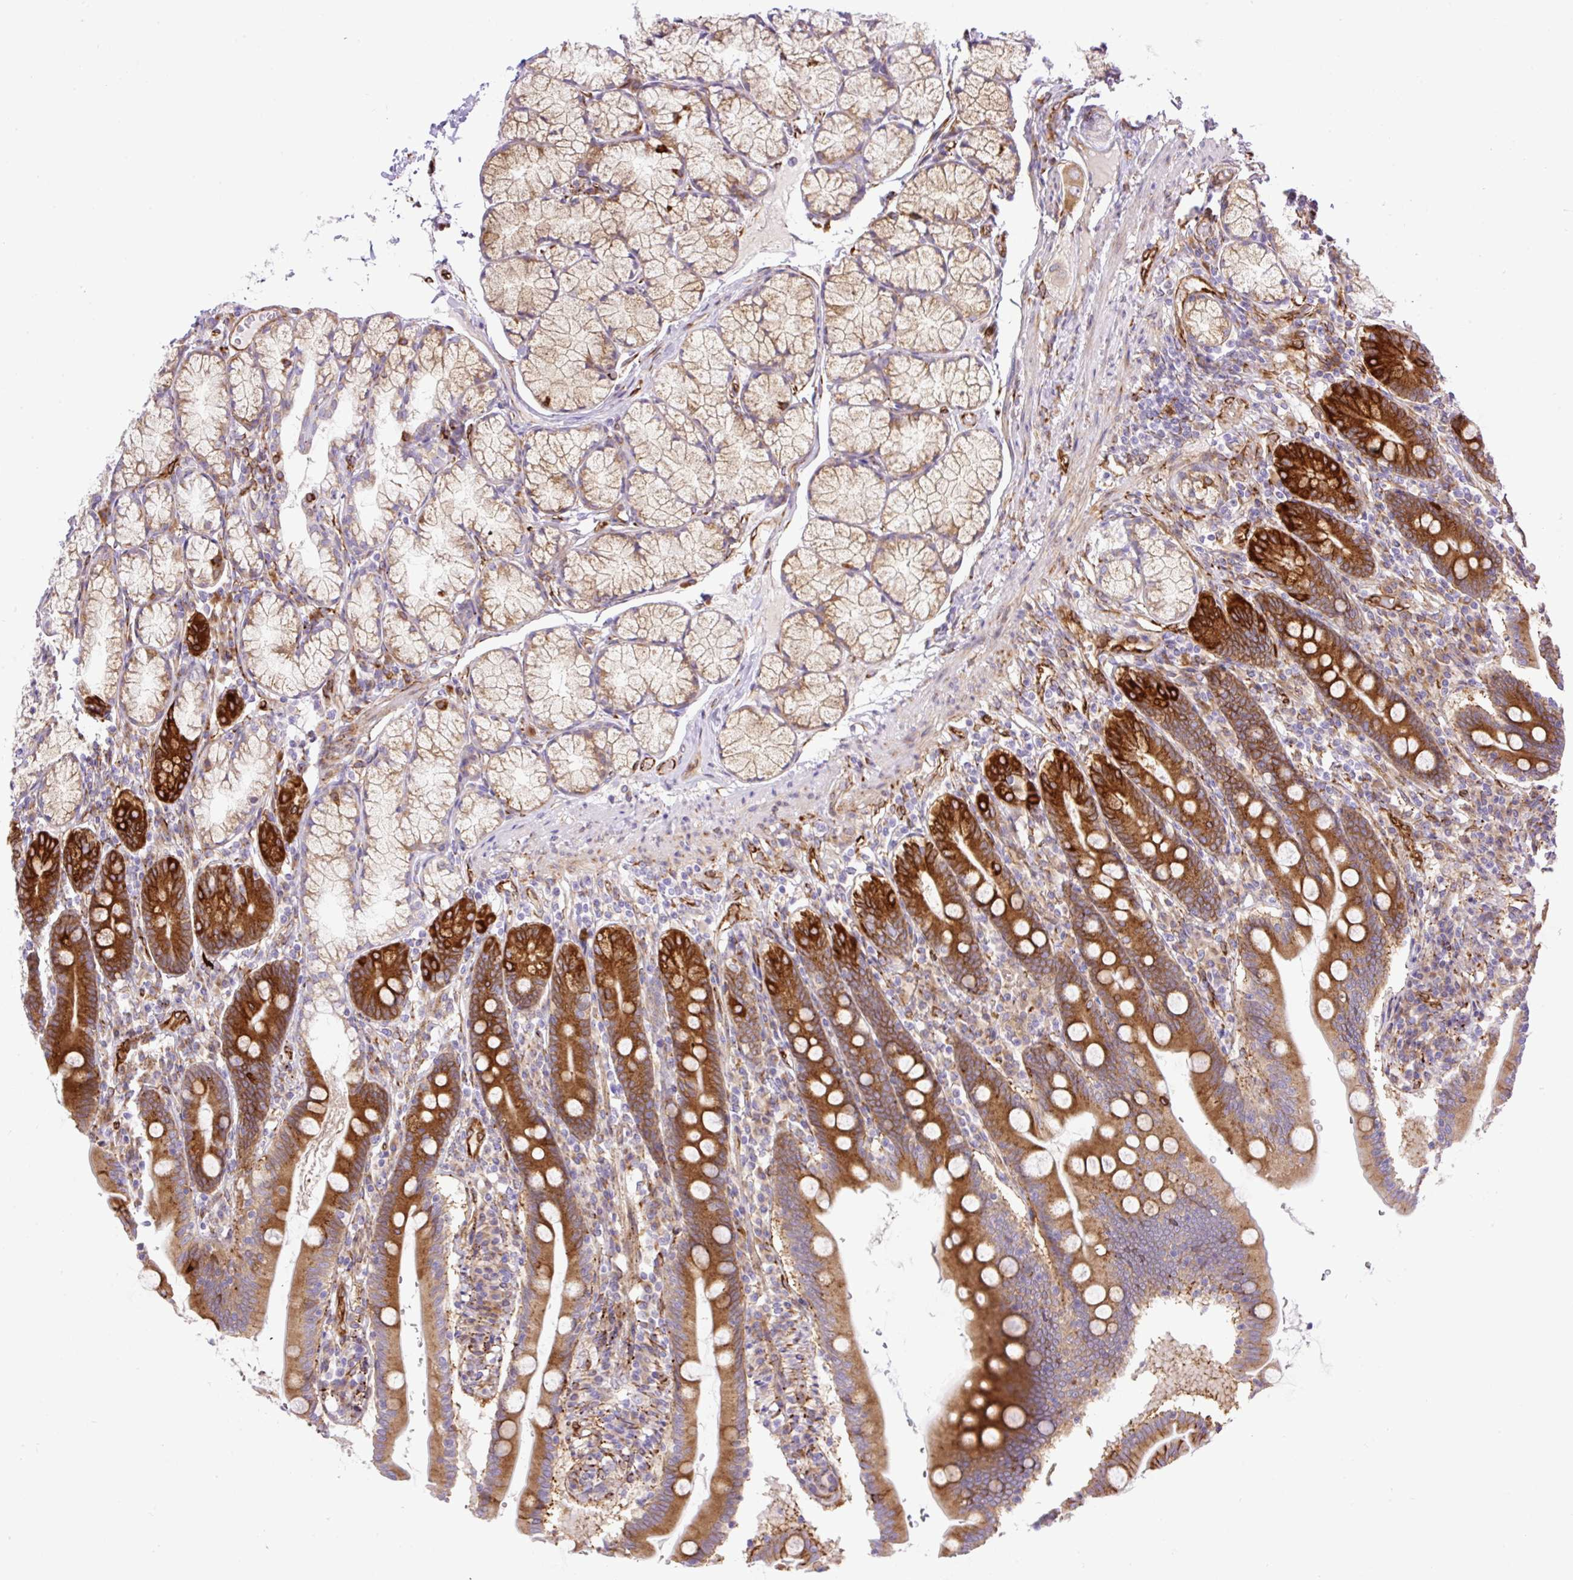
{"staining": {"intensity": "strong", "quantity": ">75%", "location": "cytoplasmic/membranous"}, "tissue": "duodenum", "cell_type": "Glandular cells", "image_type": "normal", "snomed": [{"axis": "morphology", "description": "Normal tissue, NOS"}, {"axis": "topography", "description": "Duodenum"}], "caption": "Immunohistochemistry (IHC) image of normal human duodenum stained for a protein (brown), which demonstrates high levels of strong cytoplasmic/membranous positivity in approximately >75% of glandular cells.", "gene": "RAB30", "patient": {"sex": "female", "age": 67}}